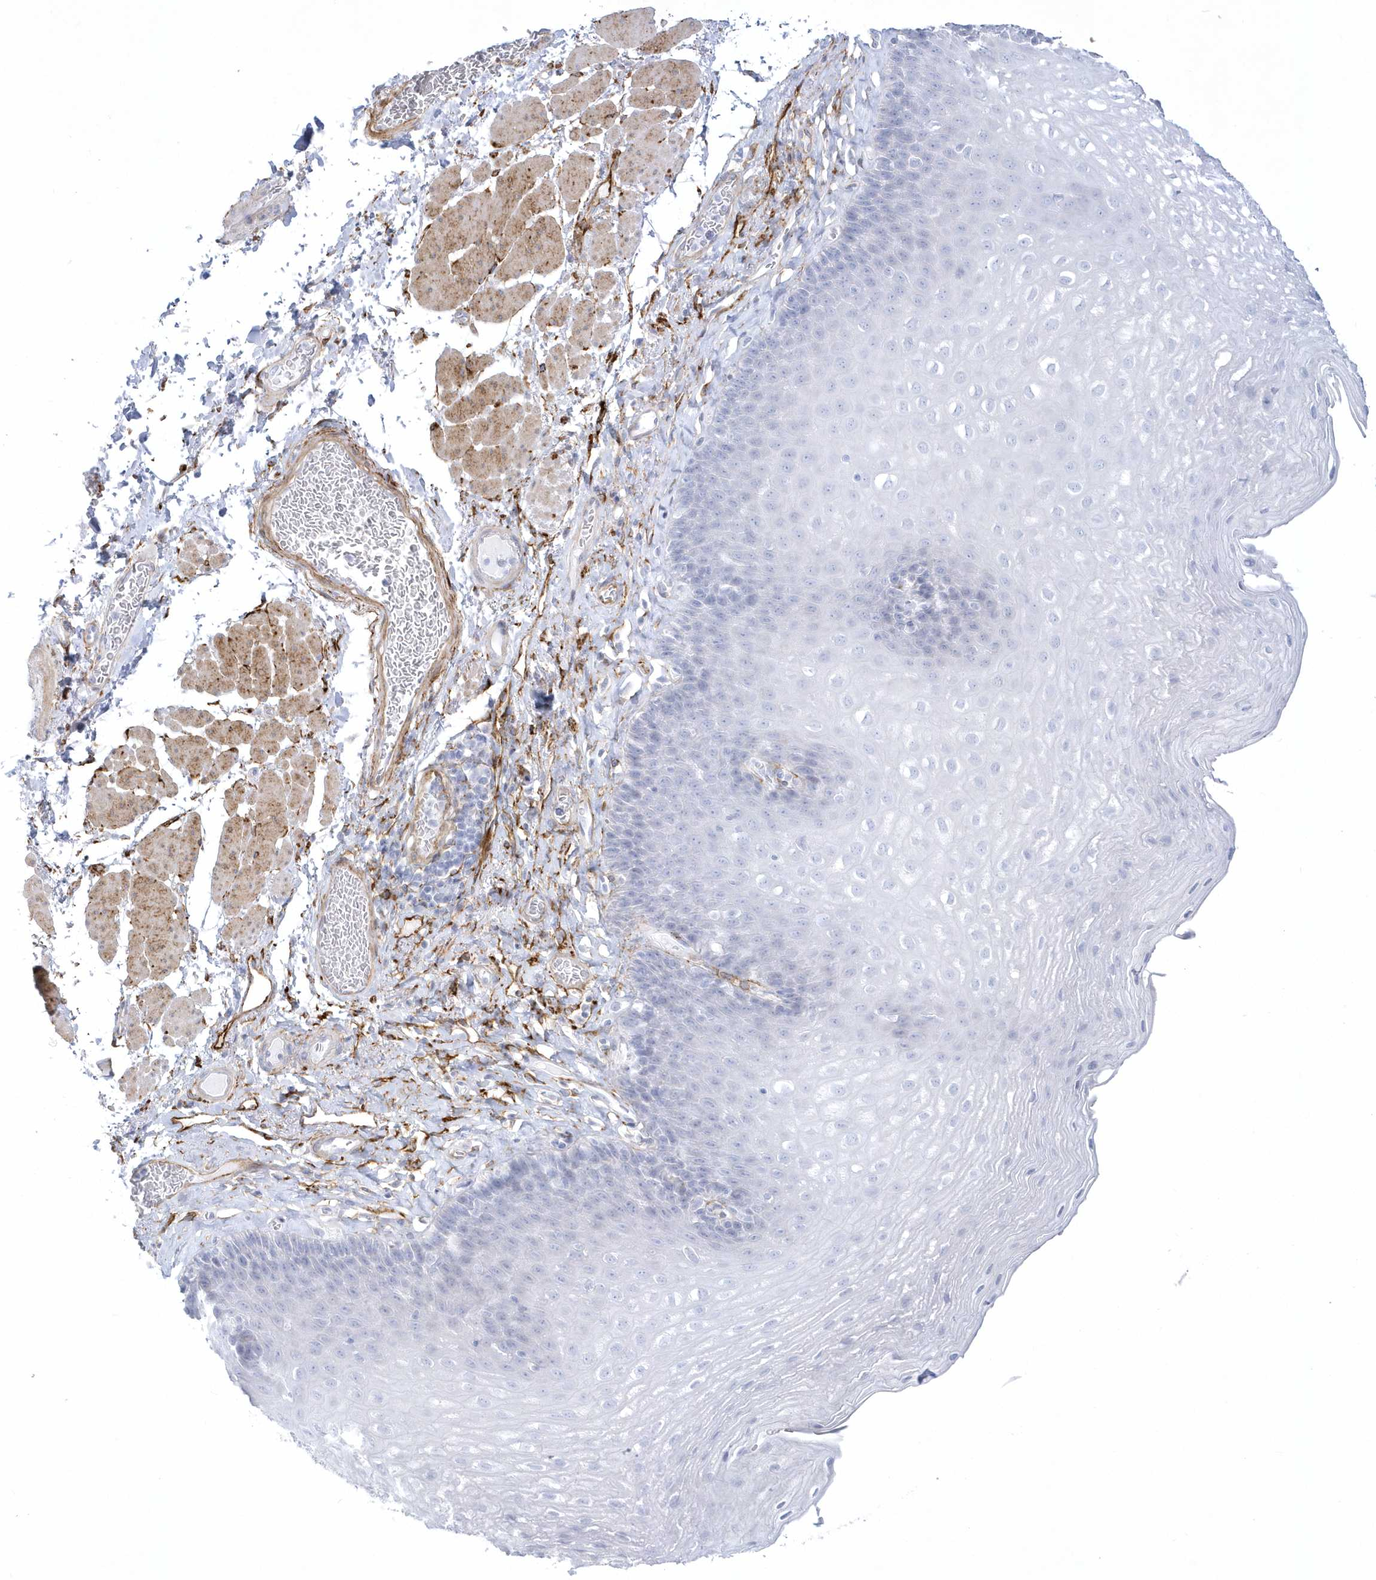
{"staining": {"intensity": "negative", "quantity": "none", "location": "none"}, "tissue": "esophagus", "cell_type": "Squamous epithelial cells", "image_type": "normal", "snomed": [{"axis": "morphology", "description": "Normal tissue, NOS"}, {"axis": "topography", "description": "Esophagus"}], "caption": "DAB immunohistochemical staining of normal esophagus demonstrates no significant positivity in squamous epithelial cells.", "gene": "WDR27", "patient": {"sex": "female", "age": 66}}